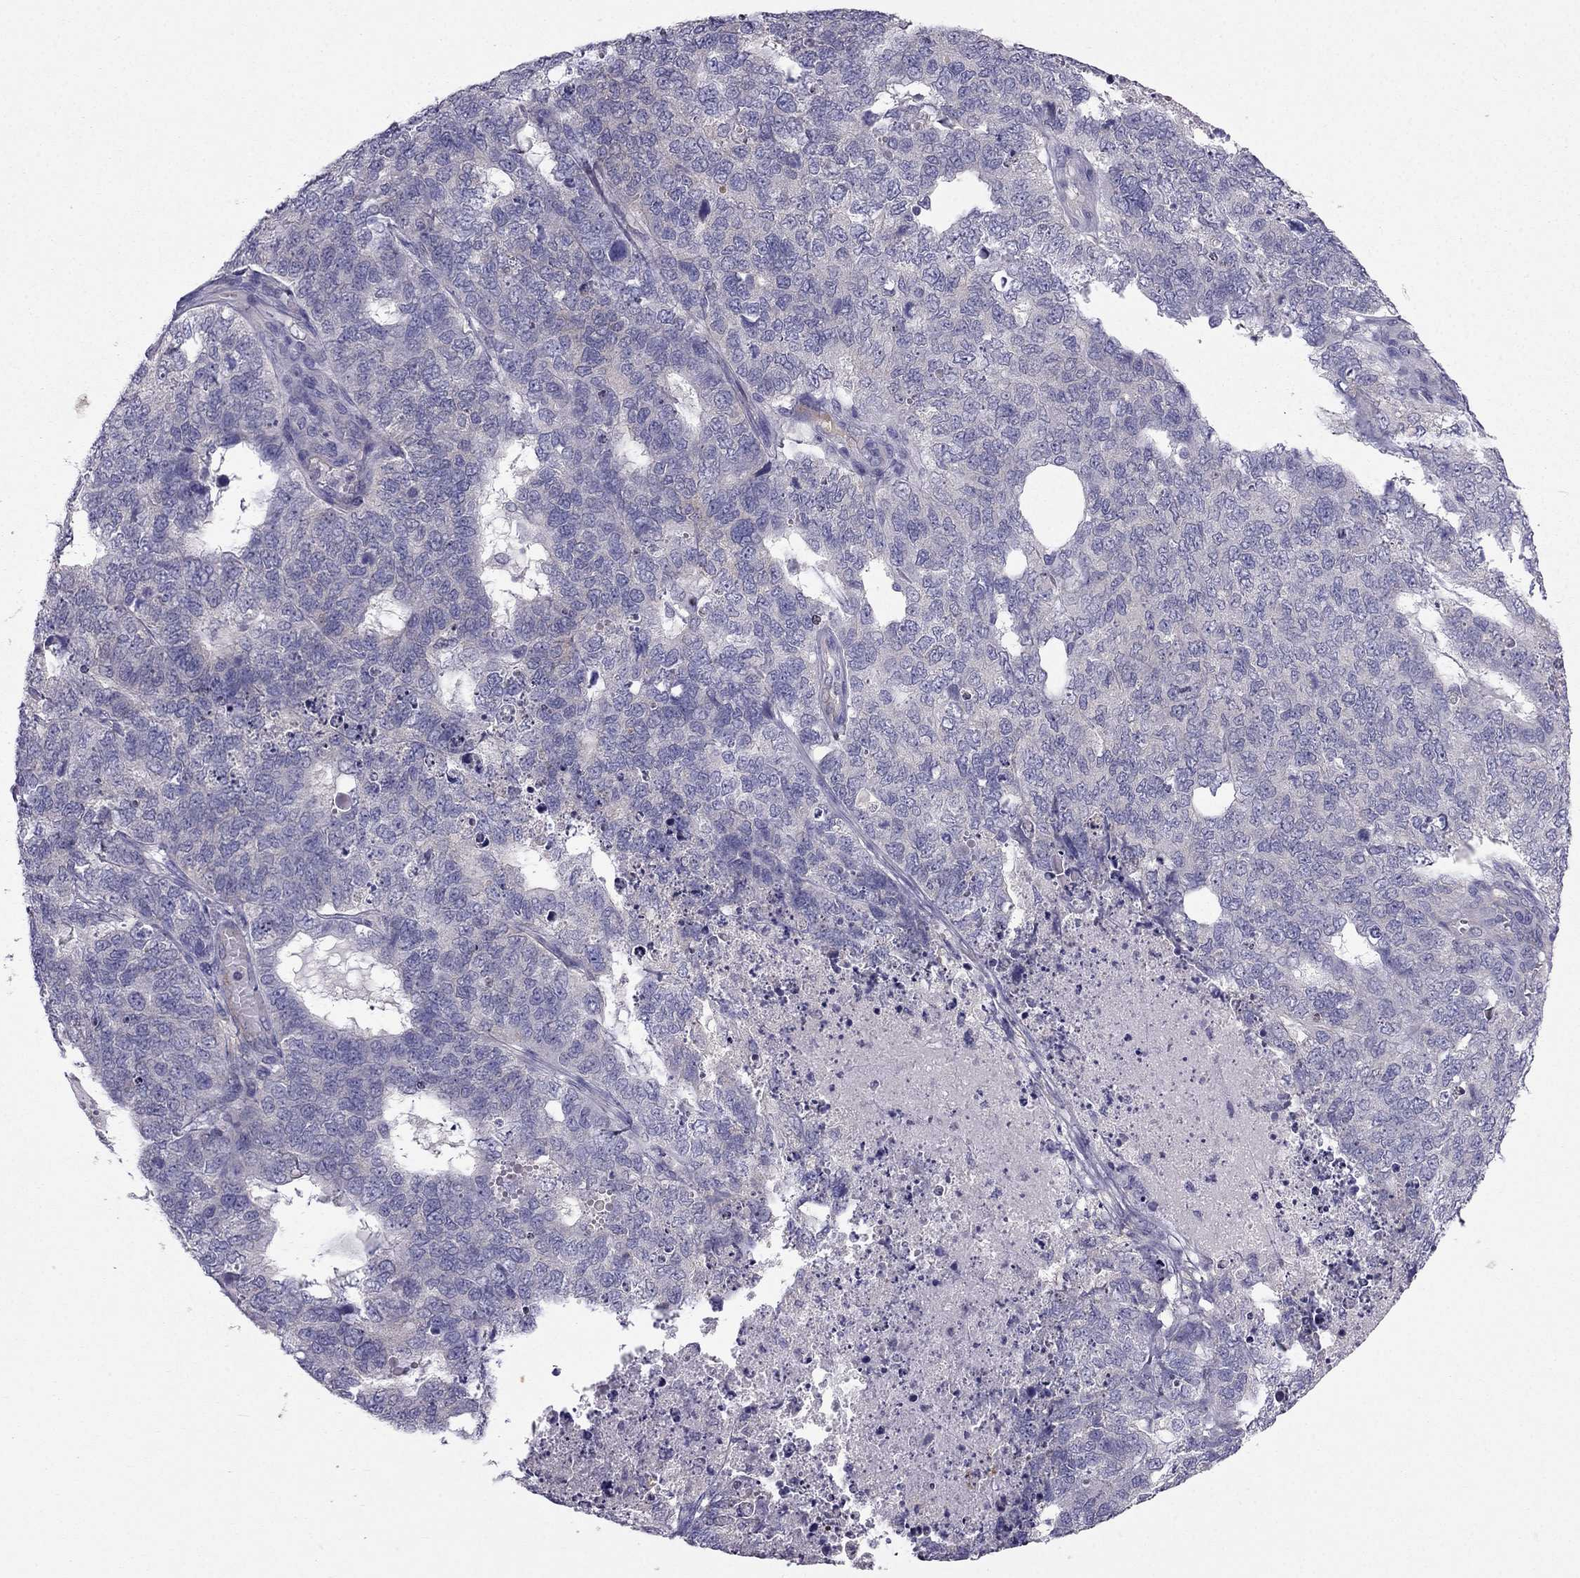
{"staining": {"intensity": "weak", "quantity": "<25%", "location": "cytoplasmic/membranous"}, "tissue": "cervical cancer", "cell_type": "Tumor cells", "image_type": "cancer", "snomed": [{"axis": "morphology", "description": "Squamous cell carcinoma, NOS"}, {"axis": "topography", "description": "Cervix"}], "caption": "Tumor cells show no significant protein positivity in cervical cancer.", "gene": "SYT5", "patient": {"sex": "female", "age": 63}}